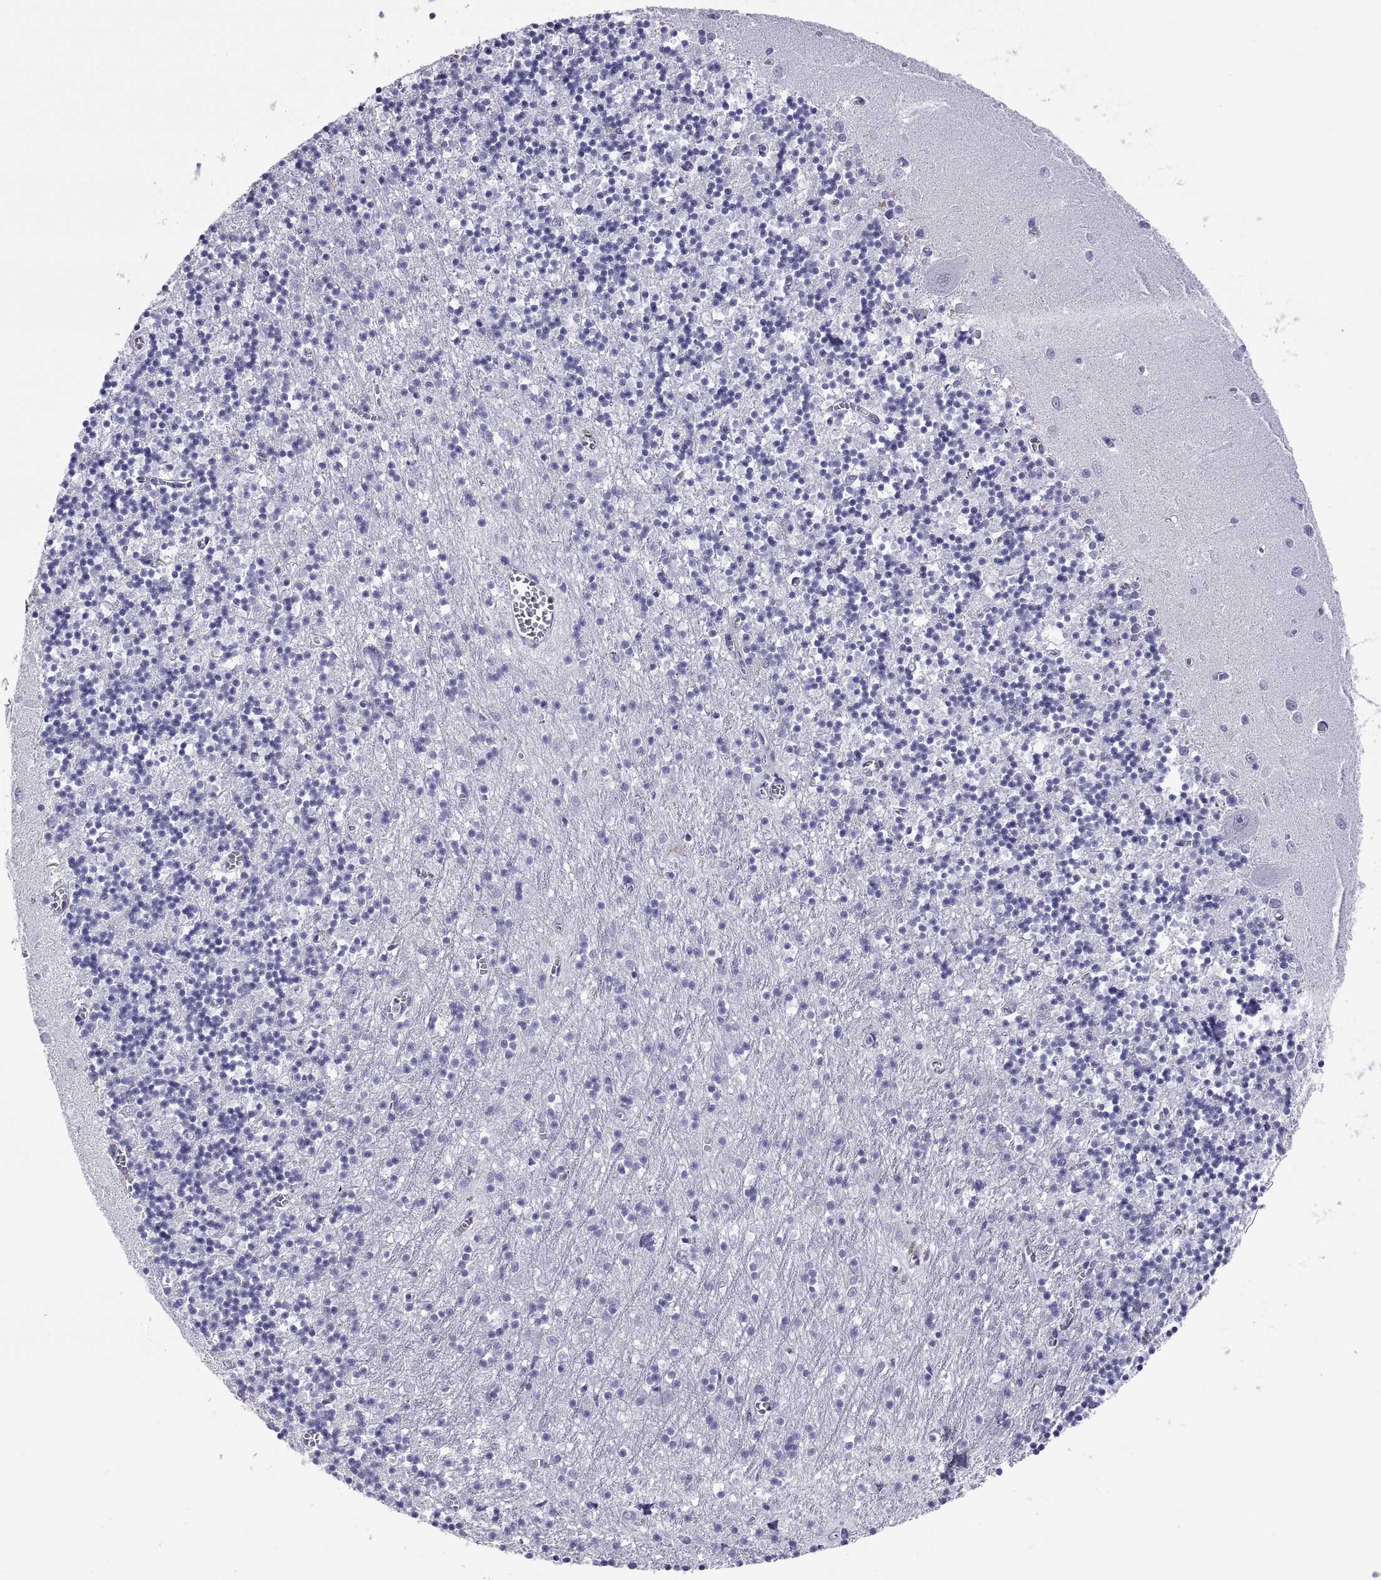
{"staining": {"intensity": "negative", "quantity": "none", "location": "none"}, "tissue": "cerebellum", "cell_type": "Cells in granular layer", "image_type": "normal", "snomed": [{"axis": "morphology", "description": "Normal tissue, NOS"}, {"axis": "topography", "description": "Cerebellum"}], "caption": "A high-resolution image shows immunohistochemistry (IHC) staining of normal cerebellum, which displays no significant positivity in cells in granular layer.", "gene": "QRICH2", "patient": {"sex": "female", "age": 64}}